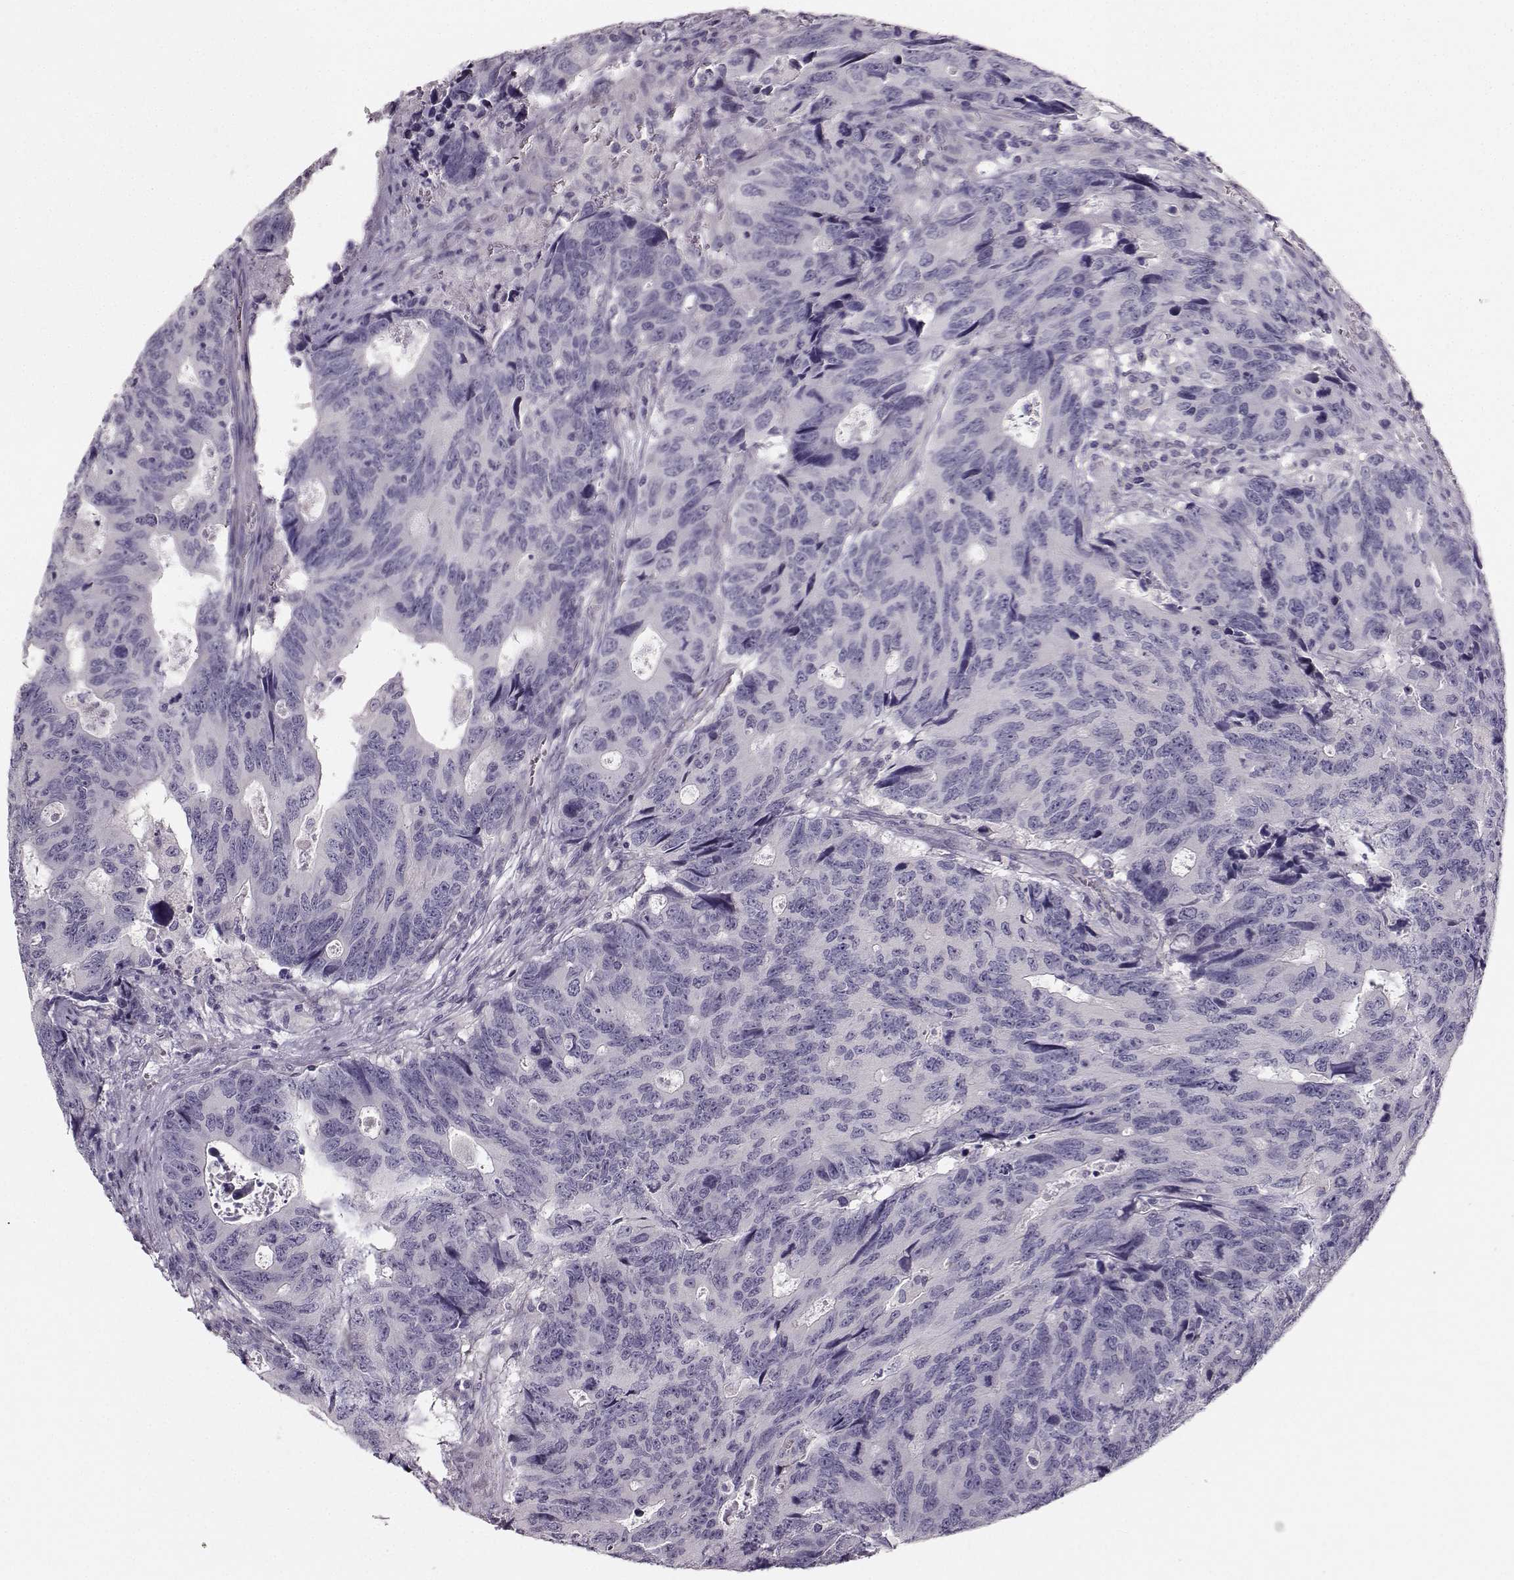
{"staining": {"intensity": "negative", "quantity": "none", "location": "none"}, "tissue": "colorectal cancer", "cell_type": "Tumor cells", "image_type": "cancer", "snomed": [{"axis": "morphology", "description": "Adenocarcinoma, NOS"}, {"axis": "topography", "description": "Colon"}], "caption": "A micrograph of human colorectal adenocarcinoma is negative for staining in tumor cells.", "gene": "OIP5", "patient": {"sex": "female", "age": 77}}